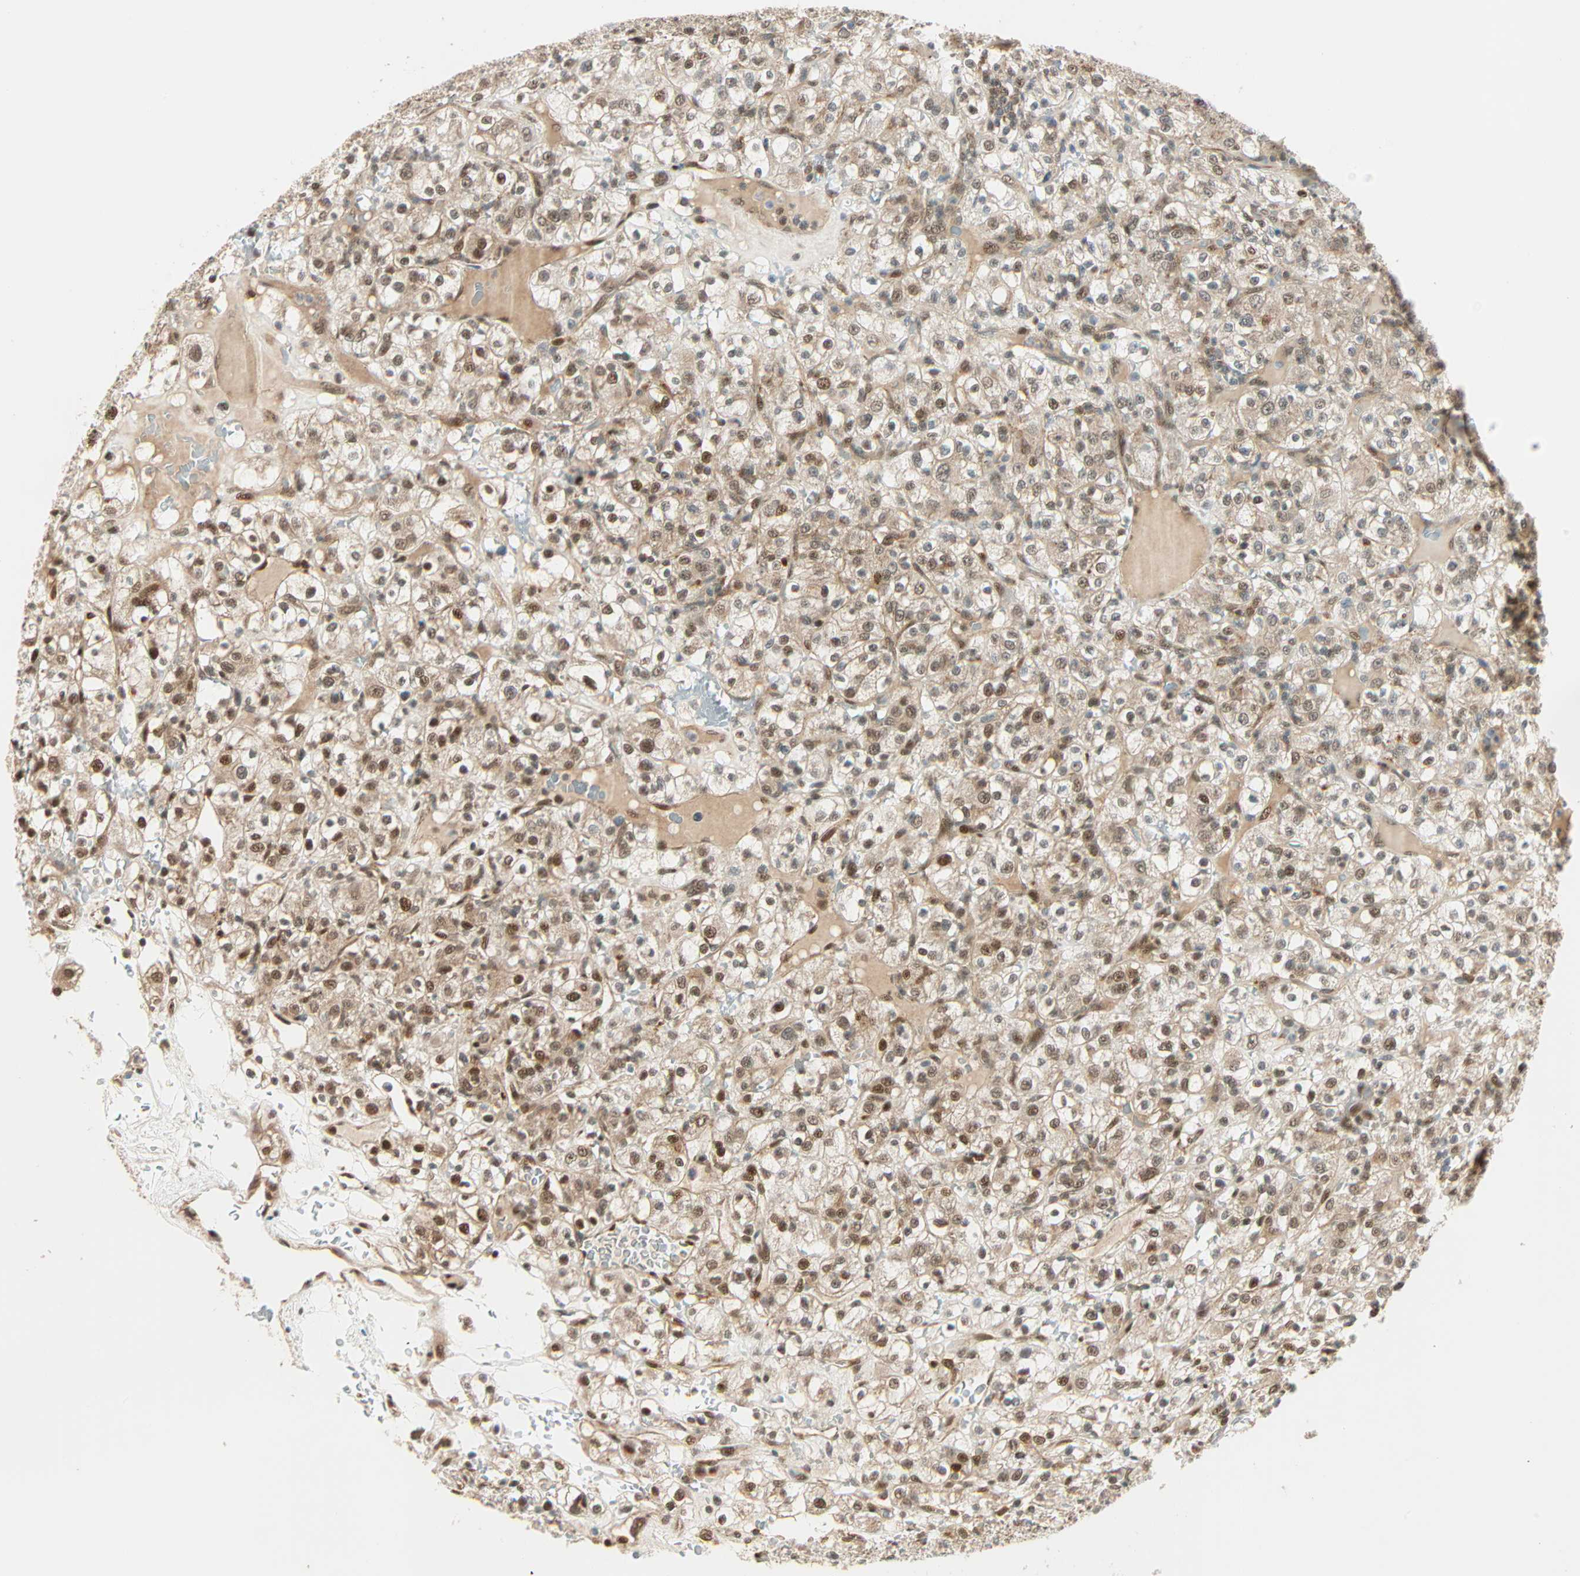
{"staining": {"intensity": "moderate", "quantity": ">75%", "location": "cytoplasmic/membranous,nuclear"}, "tissue": "renal cancer", "cell_type": "Tumor cells", "image_type": "cancer", "snomed": [{"axis": "morphology", "description": "Normal tissue, NOS"}, {"axis": "morphology", "description": "Adenocarcinoma, NOS"}, {"axis": "topography", "description": "Kidney"}], "caption": "An image of renal adenocarcinoma stained for a protein shows moderate cytoplasmic/membranous and nuclear brown staining in tumor cells. (IHC, brightfield microscopy, high magnification).", "gene": "PNPLA6", "patient": {"sex": "female", "age": 72}}